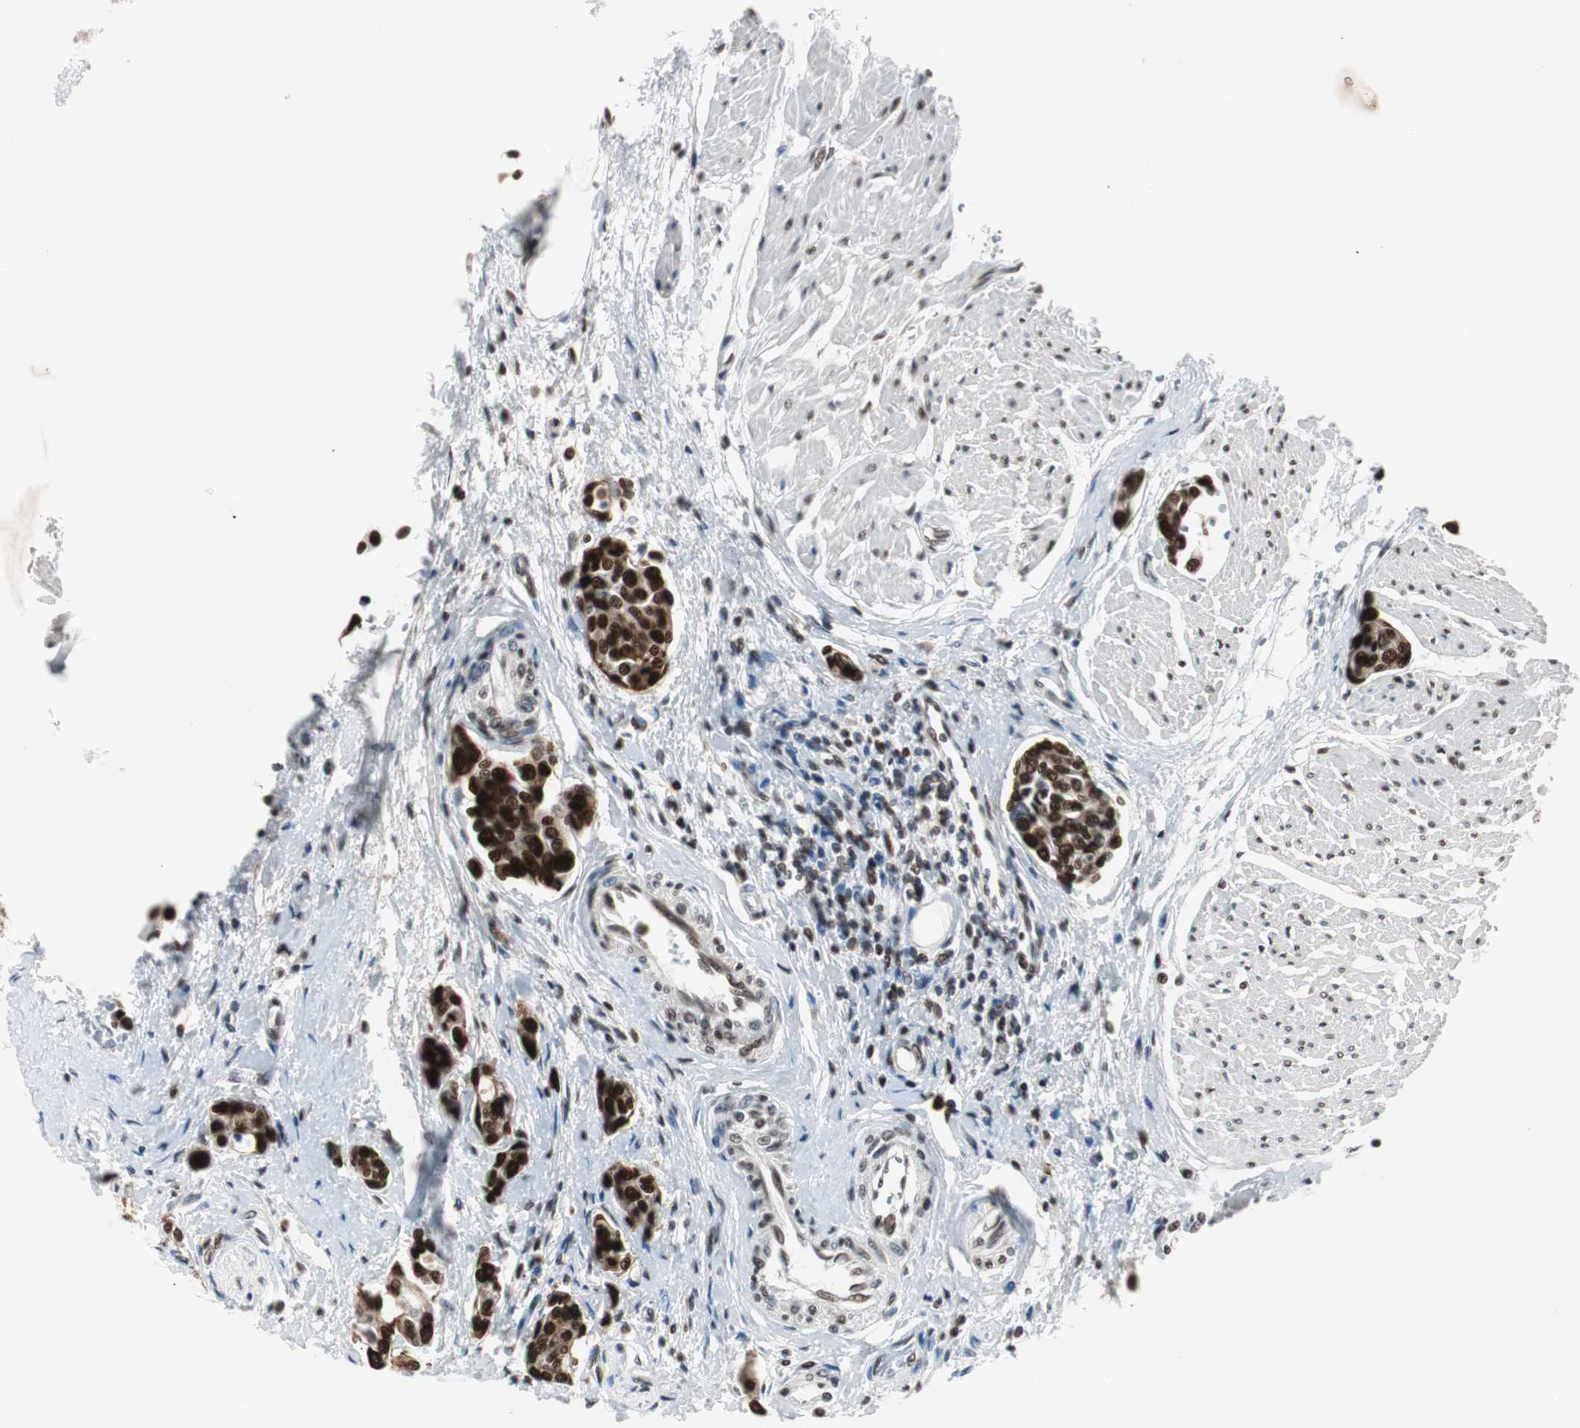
{"staining": {"intensity": "strong", "quantity": ">75%", "location": "nuclear"}, "tissue": "urothelial cancer", "cell_type": "Tumor cells", "image_type": "cancer", "snomed": [{"axis": "morphology", "description": "Urothelial carcinoma, High grade"}, {"axis": "topography", "description": "Urinary bladder"}], "caption": "Urothelial cancer stained with DAB (3,3'-diaminobenzidine) IHC exhibits high levels of strong nuclear expression in approximately >75% of tumor cells.", "gene": "XRCC1", "patient": {"sex": "male", "age": 78}}